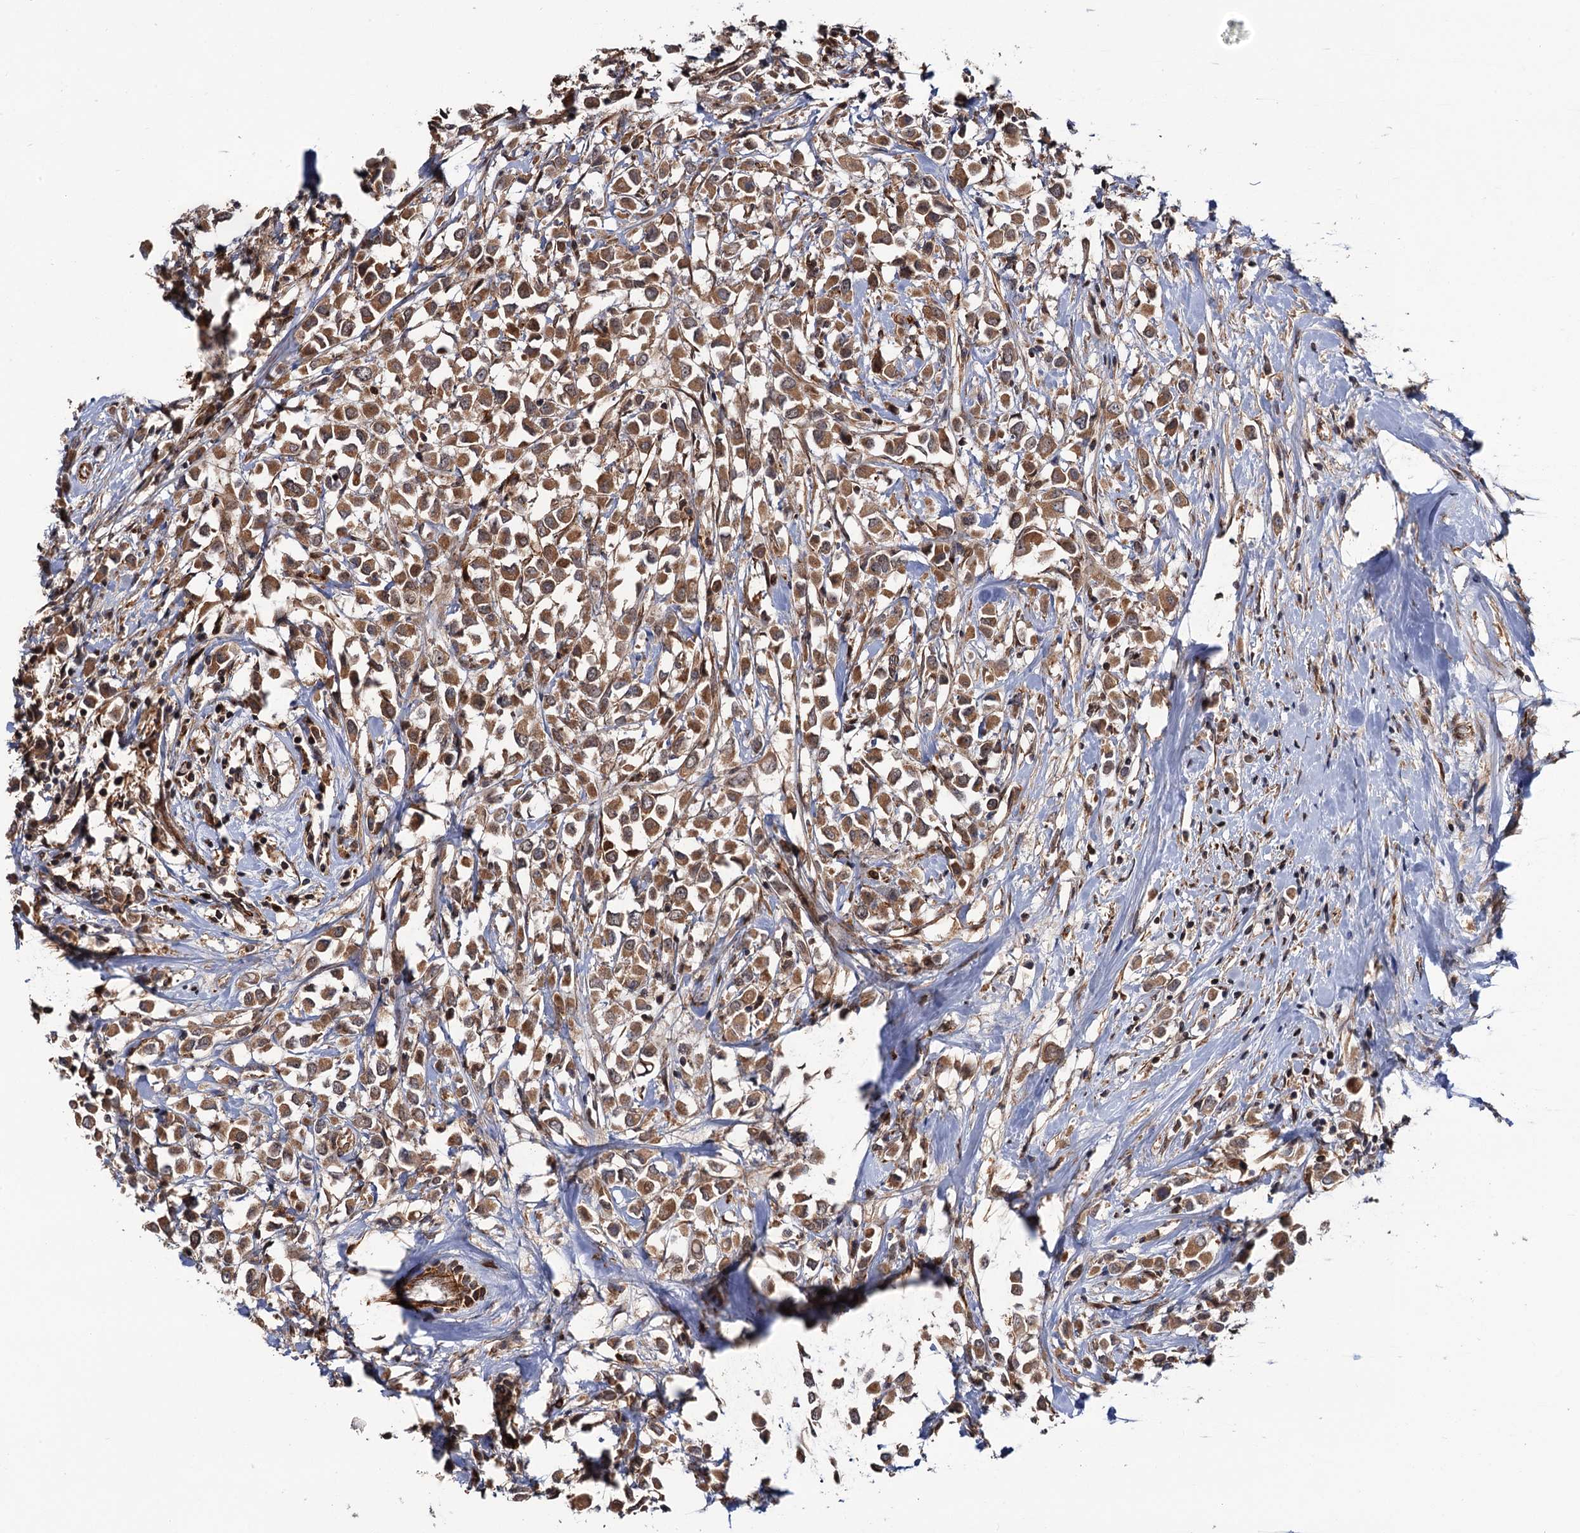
{"staining": {"intensity": "moderate", "quantity": ">75%", "location": "cytoplasmic/membranous"}, "tissue": "breast cancer", "cell_type": "Tumor cells", "image_type": "cancer", "snomed": [{"axis": "morphology", "description": "Duct carcinoma"}, {"axis": "topography", "description": "Breast"}], "caption": "Immunohistochemical staining of breast invasive ductal carcinoma exhibits medium levels of moderate cytoplasmic/membranous staining in approximately >75% of tumor cells.", "gene": "FSIP1", "patient": {"sex": "female", "age": 87}}